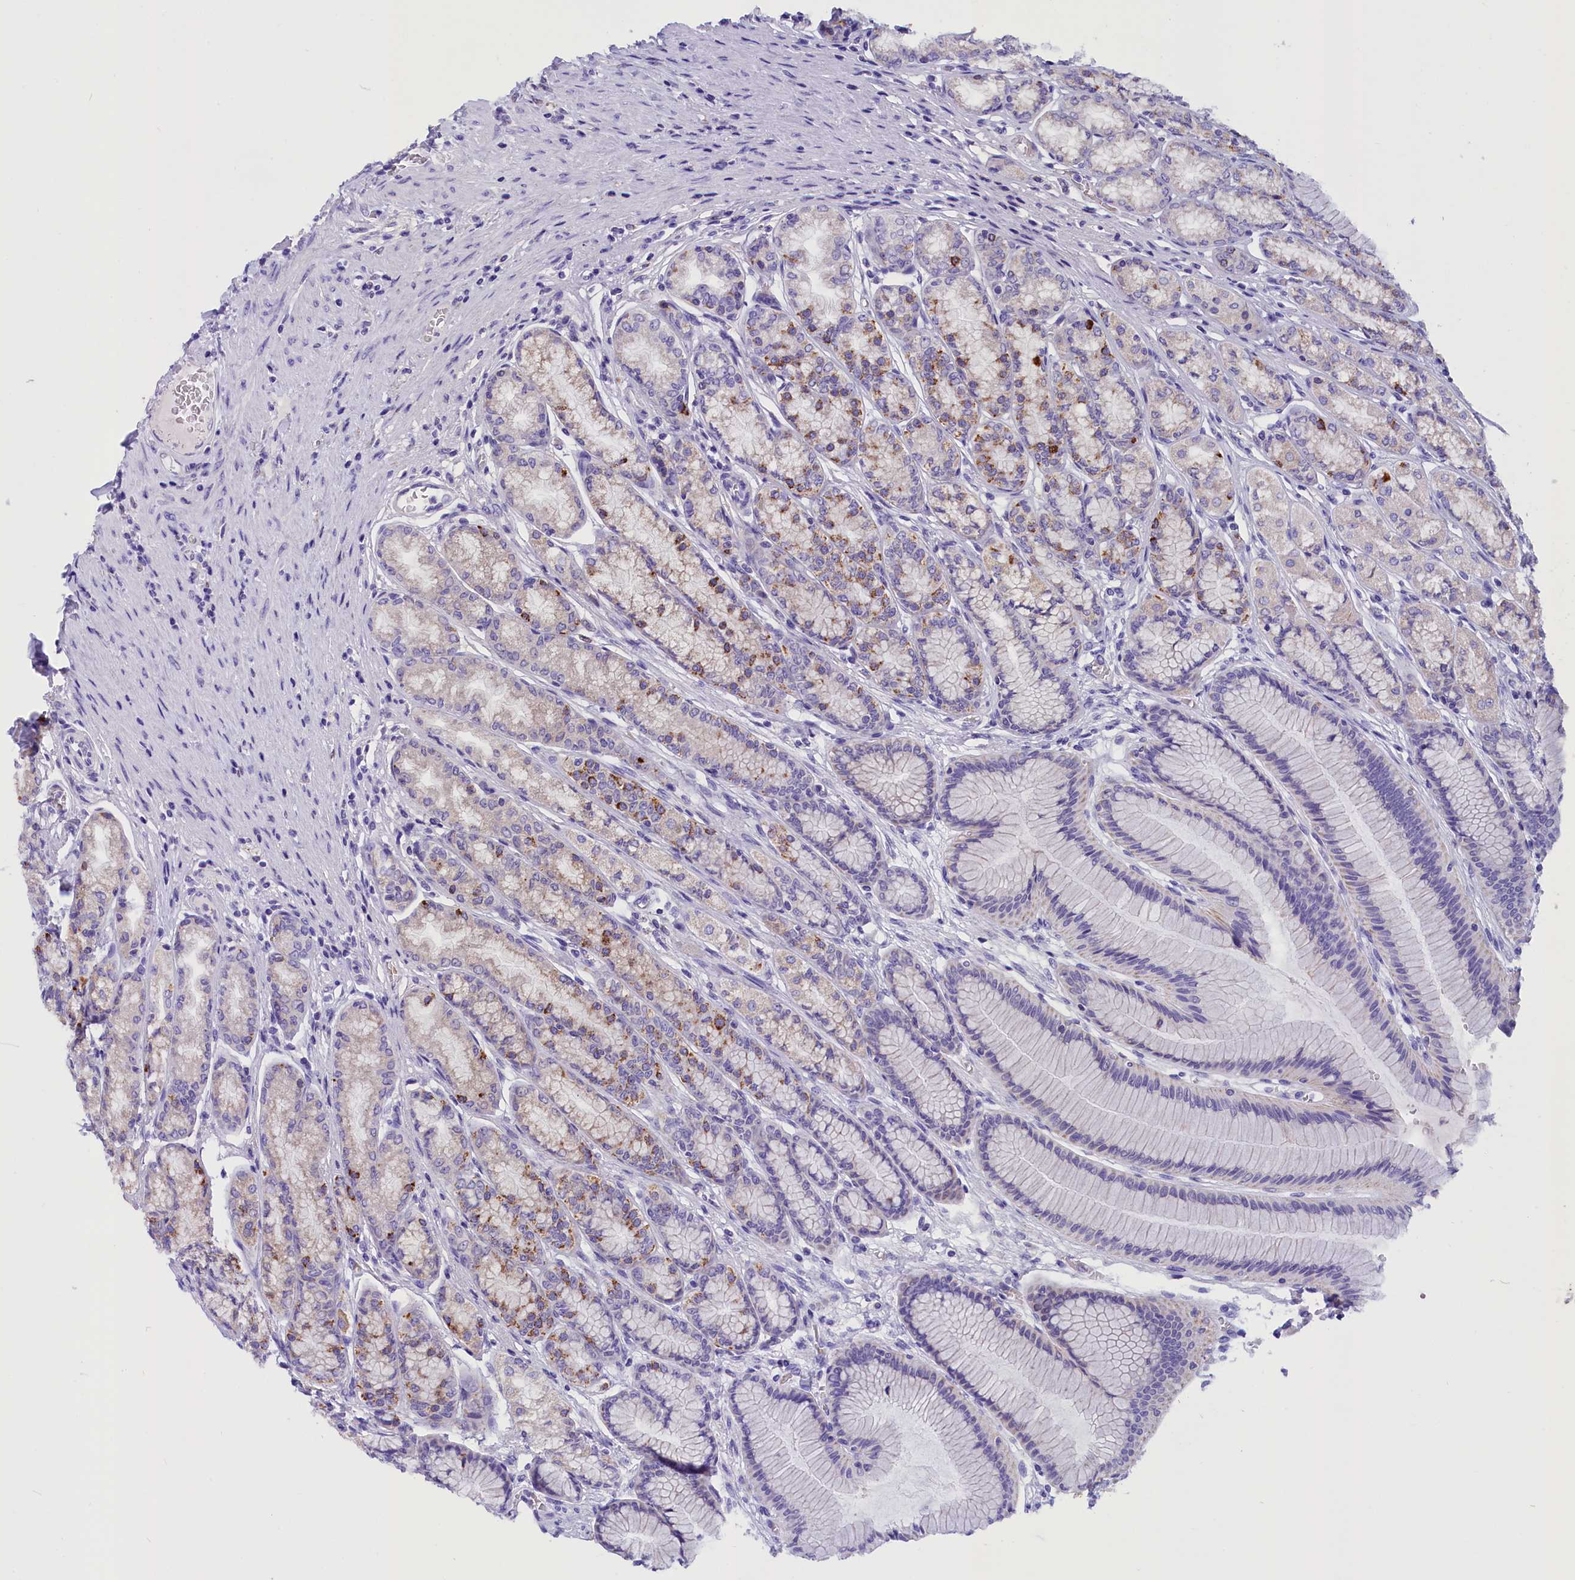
{"staining": {"intensity": "moderate", "quantity": "<25%", "location": "cytoplasmic/membranous"}, "tissue": "stomach", "cell_type": "Glandular cells", "image_type": "normal", "snomed": [{"axis": "morphology", "description": "Normal tissue, NOS"}, {"axis": "morphology", "description": "Adenocarcinoma, NOS"}, {"axis": "morphology", "description": "Adenocarcinoma, High grade"}, {"axis": "topography", "description": "Stomach, upper"}, {"axis": "topography", "description": "Stomach"}], "caption": "A micrograph of human stomach stained for a protein displays moderate cytoplasmic/membranous brown staining in glandular cells. (Stains: DAB in brown, nuclei in blue, Microscopy: brightfield microscopy at high magnification).", "gene": "ABAT", "patient": {"sex": "female", "age": 65}}